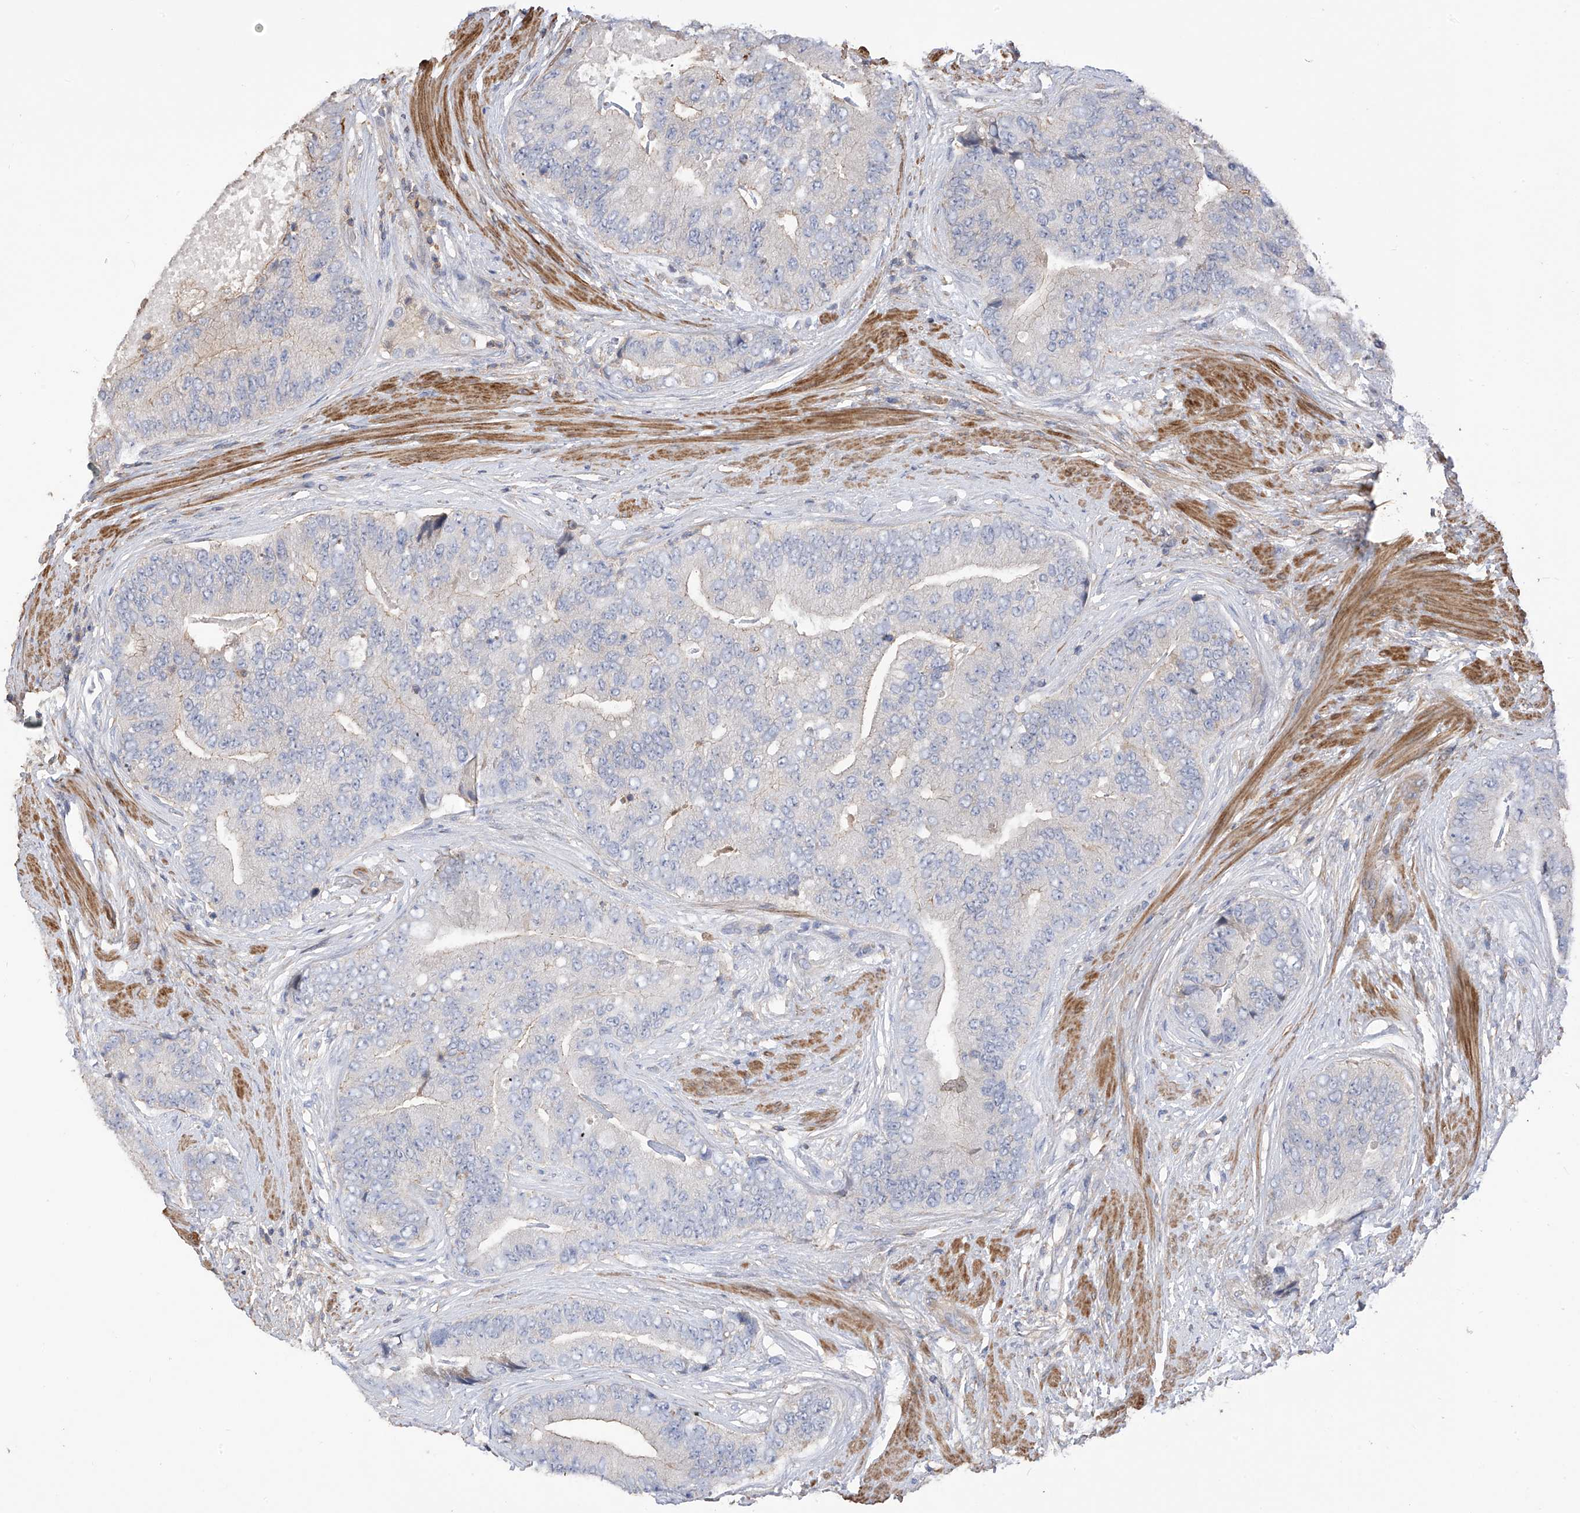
{"staining": {"intensity": "negative", "quantity": "none", "location": "none"}, "tissue": "prostate cancer", "cell_type": "Tumor cells", "image_type": "cancer", "snomed": [{"axis": "morphology", "description": "Adenocarcinoma, High grade"}, {"axis": "topography", "description": "Prostate"}], "caption": "There is no significant positivity in tumor cells of high-grade adenocarcinoma (prostate). (IHC, brightfield microscopy, high magnification).", "gene": "SLFN14", "patient": {"sex": "male", "age": 70}}